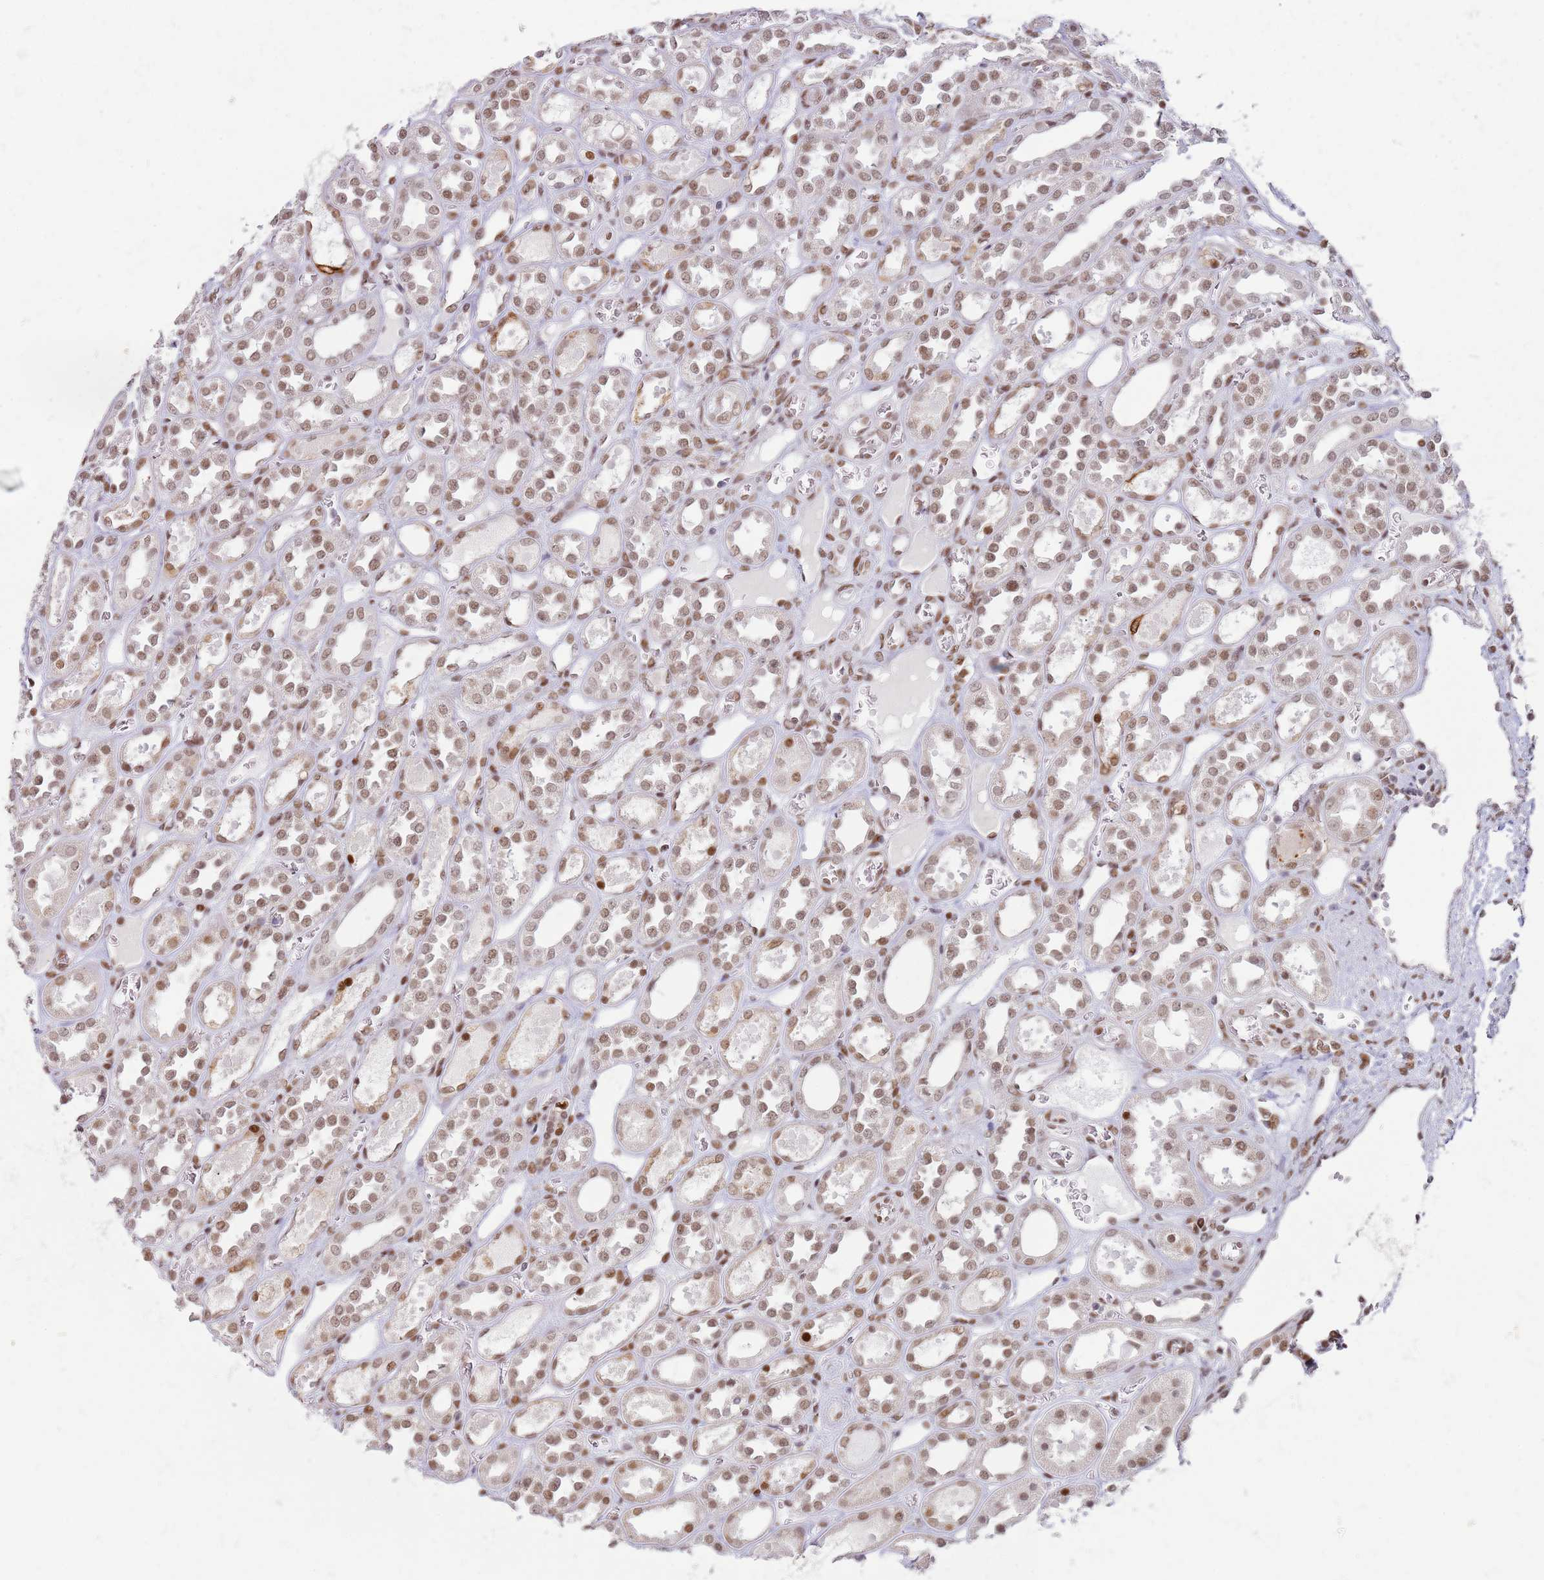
{"staining": {"intensity": "strong", "quantity": "25%-75%", "location": "nuclear"}, "tissue": "kidney", "cell_type": "Cells in glomeruli", "image_type": "normal", "snomed": [{"axis": "morphology", "description": "Normal tissue, NOS"}, {"axis": "topography", "description": "Kidney"}], "caption": "Immunohistochemistry image of benign human kidney stained for a protein (brown), which reveals high levels of strong nuclear expression in about 25%-75% of cells in glomeruli.", "gene": "PHC2", "patient": {"sex": "female", "age": 41}}